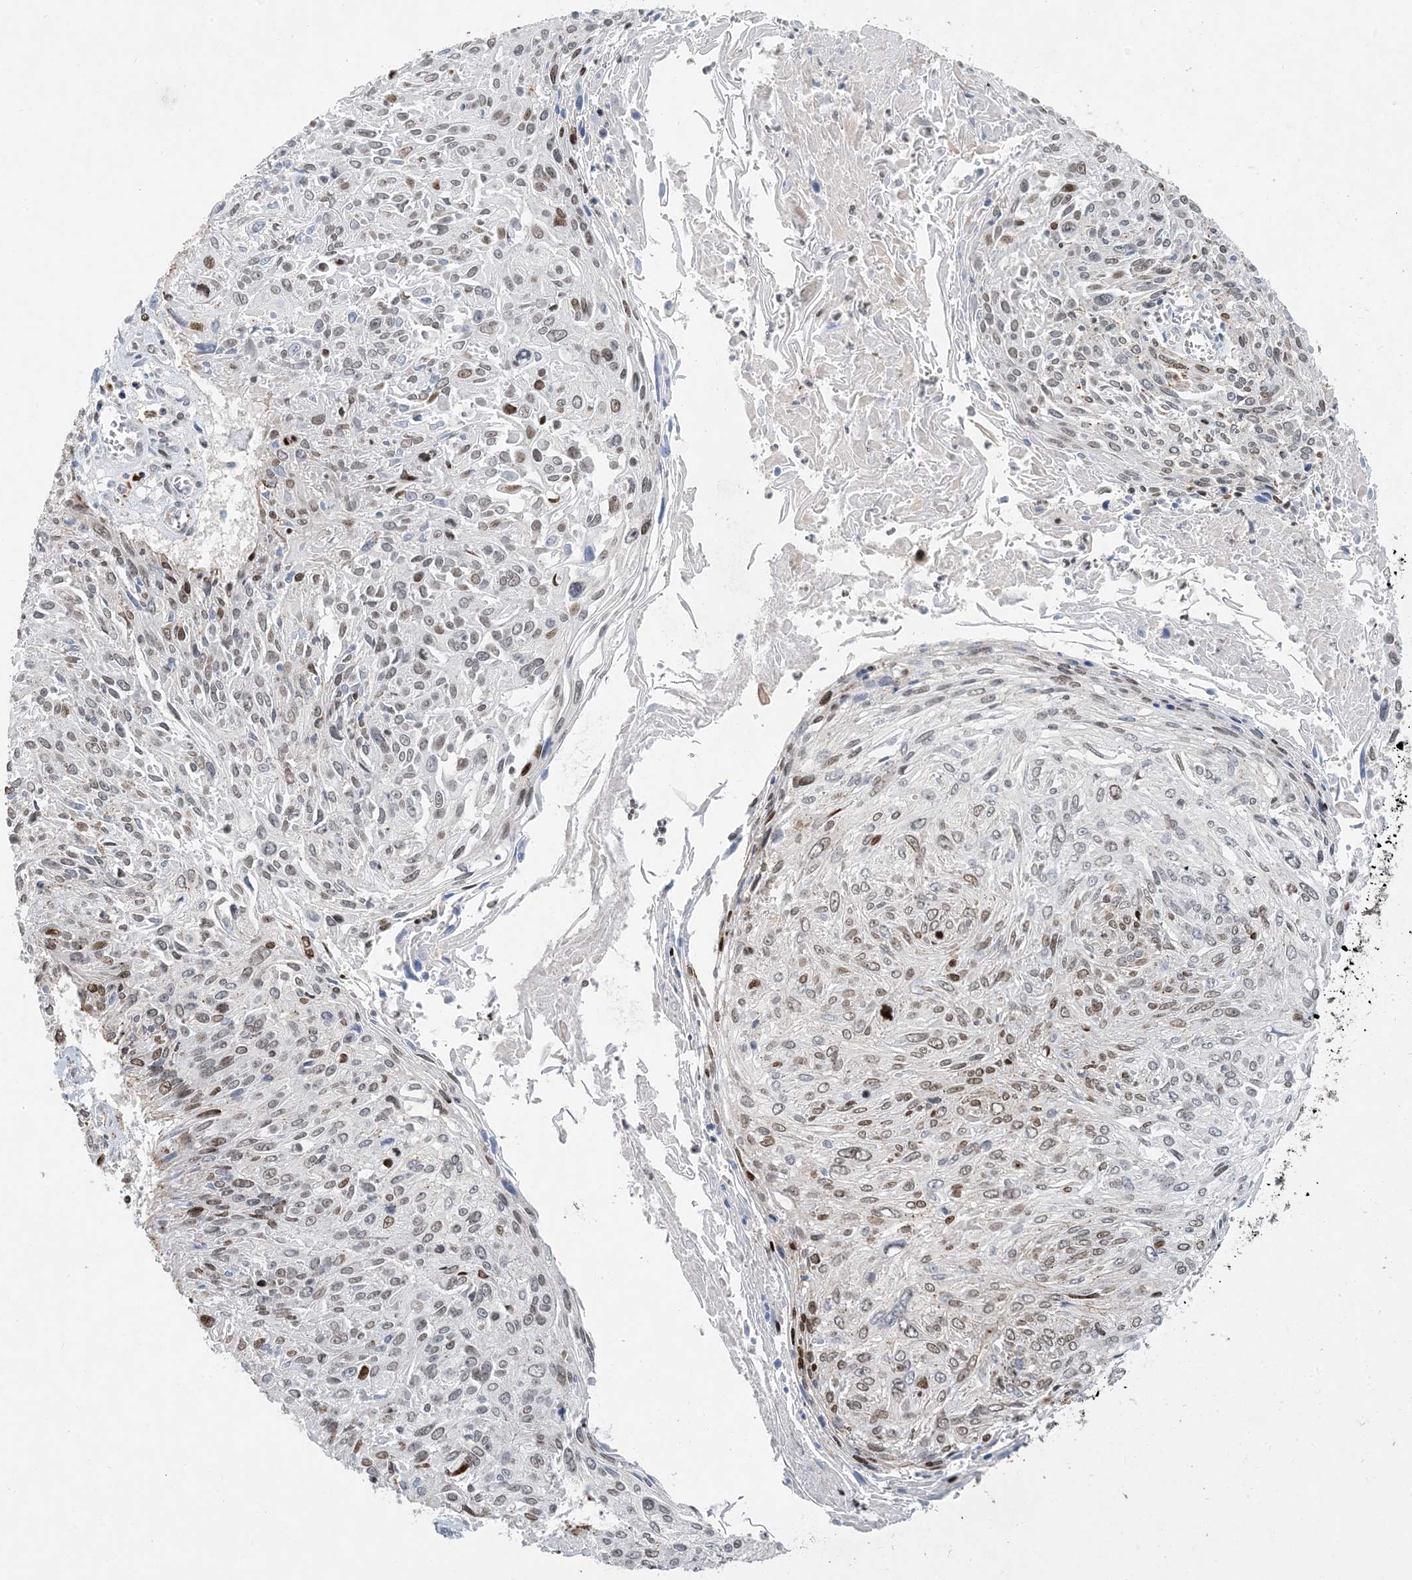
{"staining": {"intensity": "moderate", "quantity": "25%-75%", "location": "nuclear"}, "tissue": "cervical cancer", "cell_type": "Tumor cells", "image_type": "cancer", "snomed": [{"axis": "morphology", "description": "Squamous cell carcinoma, NOS"}, {"axis": "topography", "description": "Cervix"}], "caption": "This is an image of immunohistochemistry staining of cervical squamous cell carcinoma, which shows moderate staining in the nuclear of tumor cells.", "gene": "SLC25A53", "patient": {"sex": "female", "age": 51}}